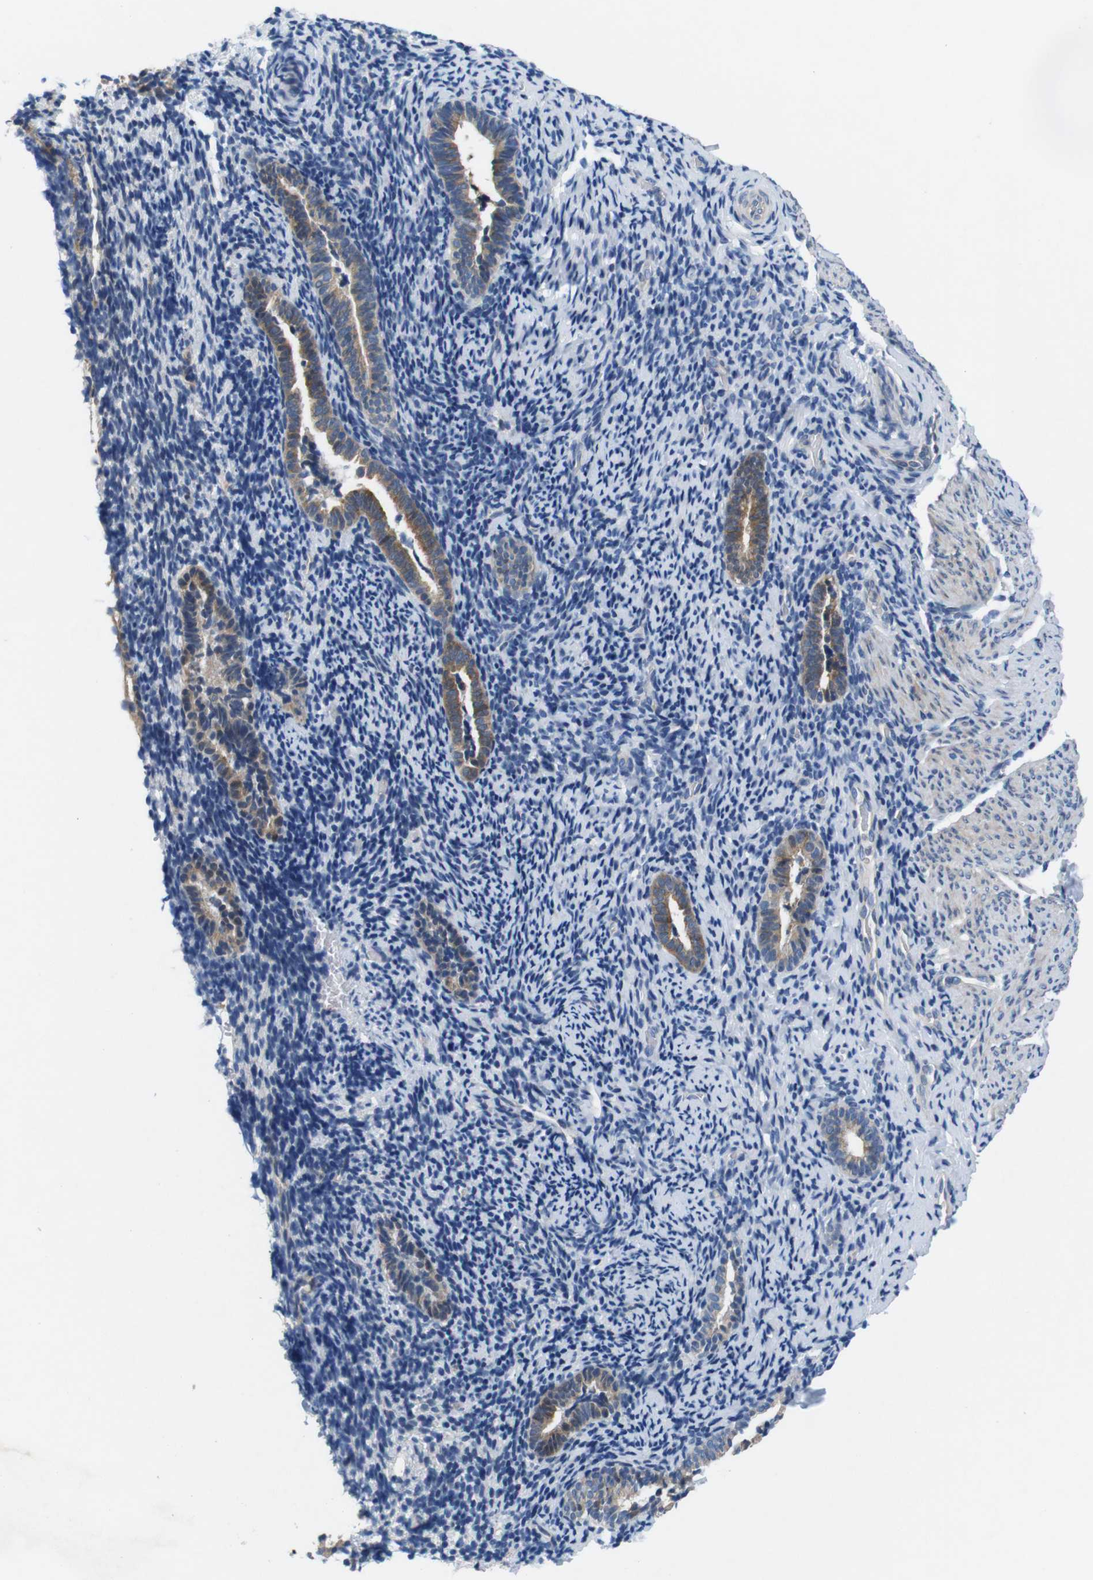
{"staining": {"intensity": "negative", "quantity": "none", "location": "none"}, "tissue": "endometrium", "cell_type": "Cells in endometrial stroma", "image_type": "normal", "snomed": [{"axis": "morphology", "description": "Normal tissue, NOS"}, {"axis": "topography", "description": "Endometrium"}], "caption": "There is no significant positivity in cells in endometrial stroma of endometrium.", "gene": "JAK1", "patient": {"sex": "female", "age": 51}}